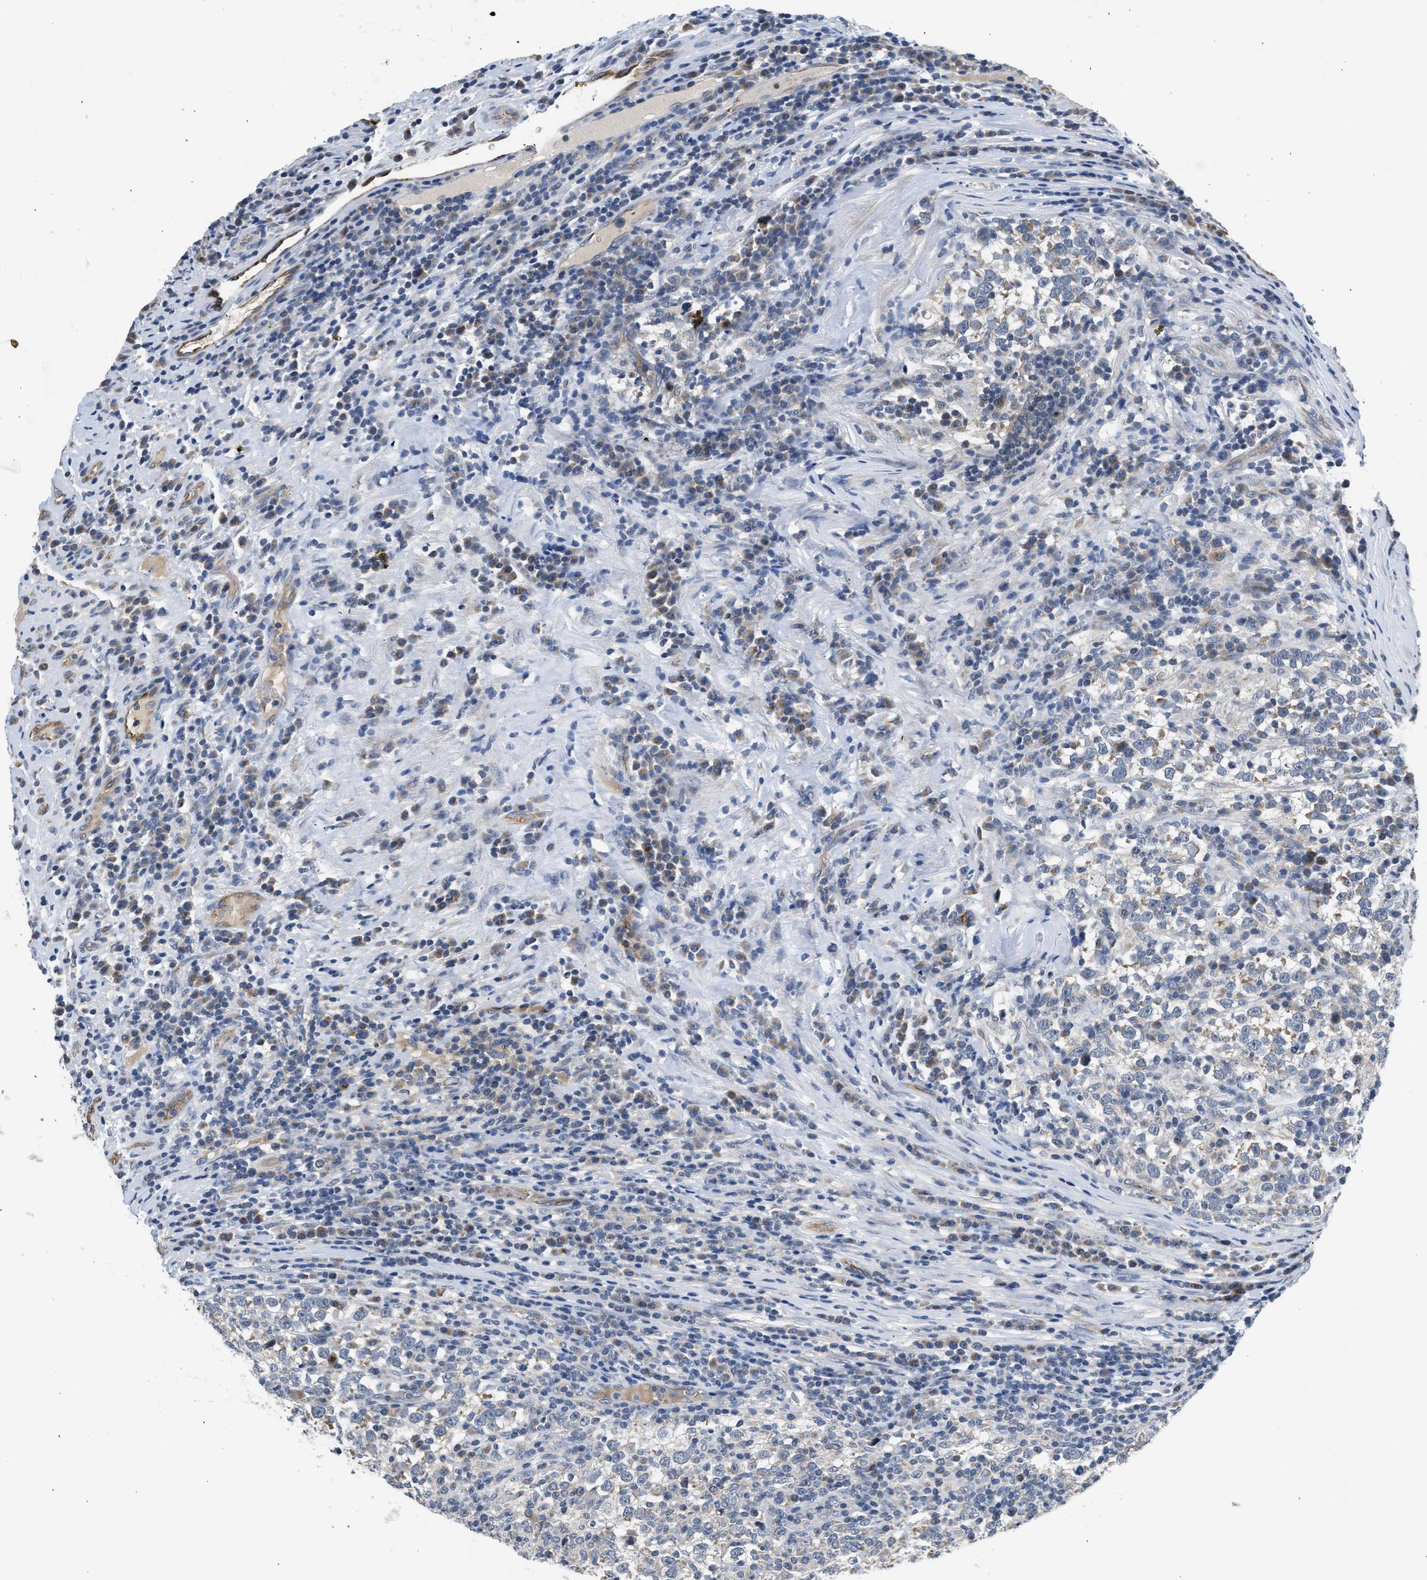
{"staining": {"intensity": "weak", "quantity": "<25%", "location": "cytoplasmic/membranous"}, "tissue": "testis cancer", "cell_type": "Tumor cells", "image_type": "cancer", "snomed": [{"axis": "morphology", "description": "Seminoma, NOS"}, {"axis": "topography", "description": "Testis"}], "caption": "High power microscopy image of an immunohistochemistry histopathology image of testis cancer, revealing no significant staining in tumor cells.", "gene": "PIM1", "patient": {"sex": "male", "age": 43}}